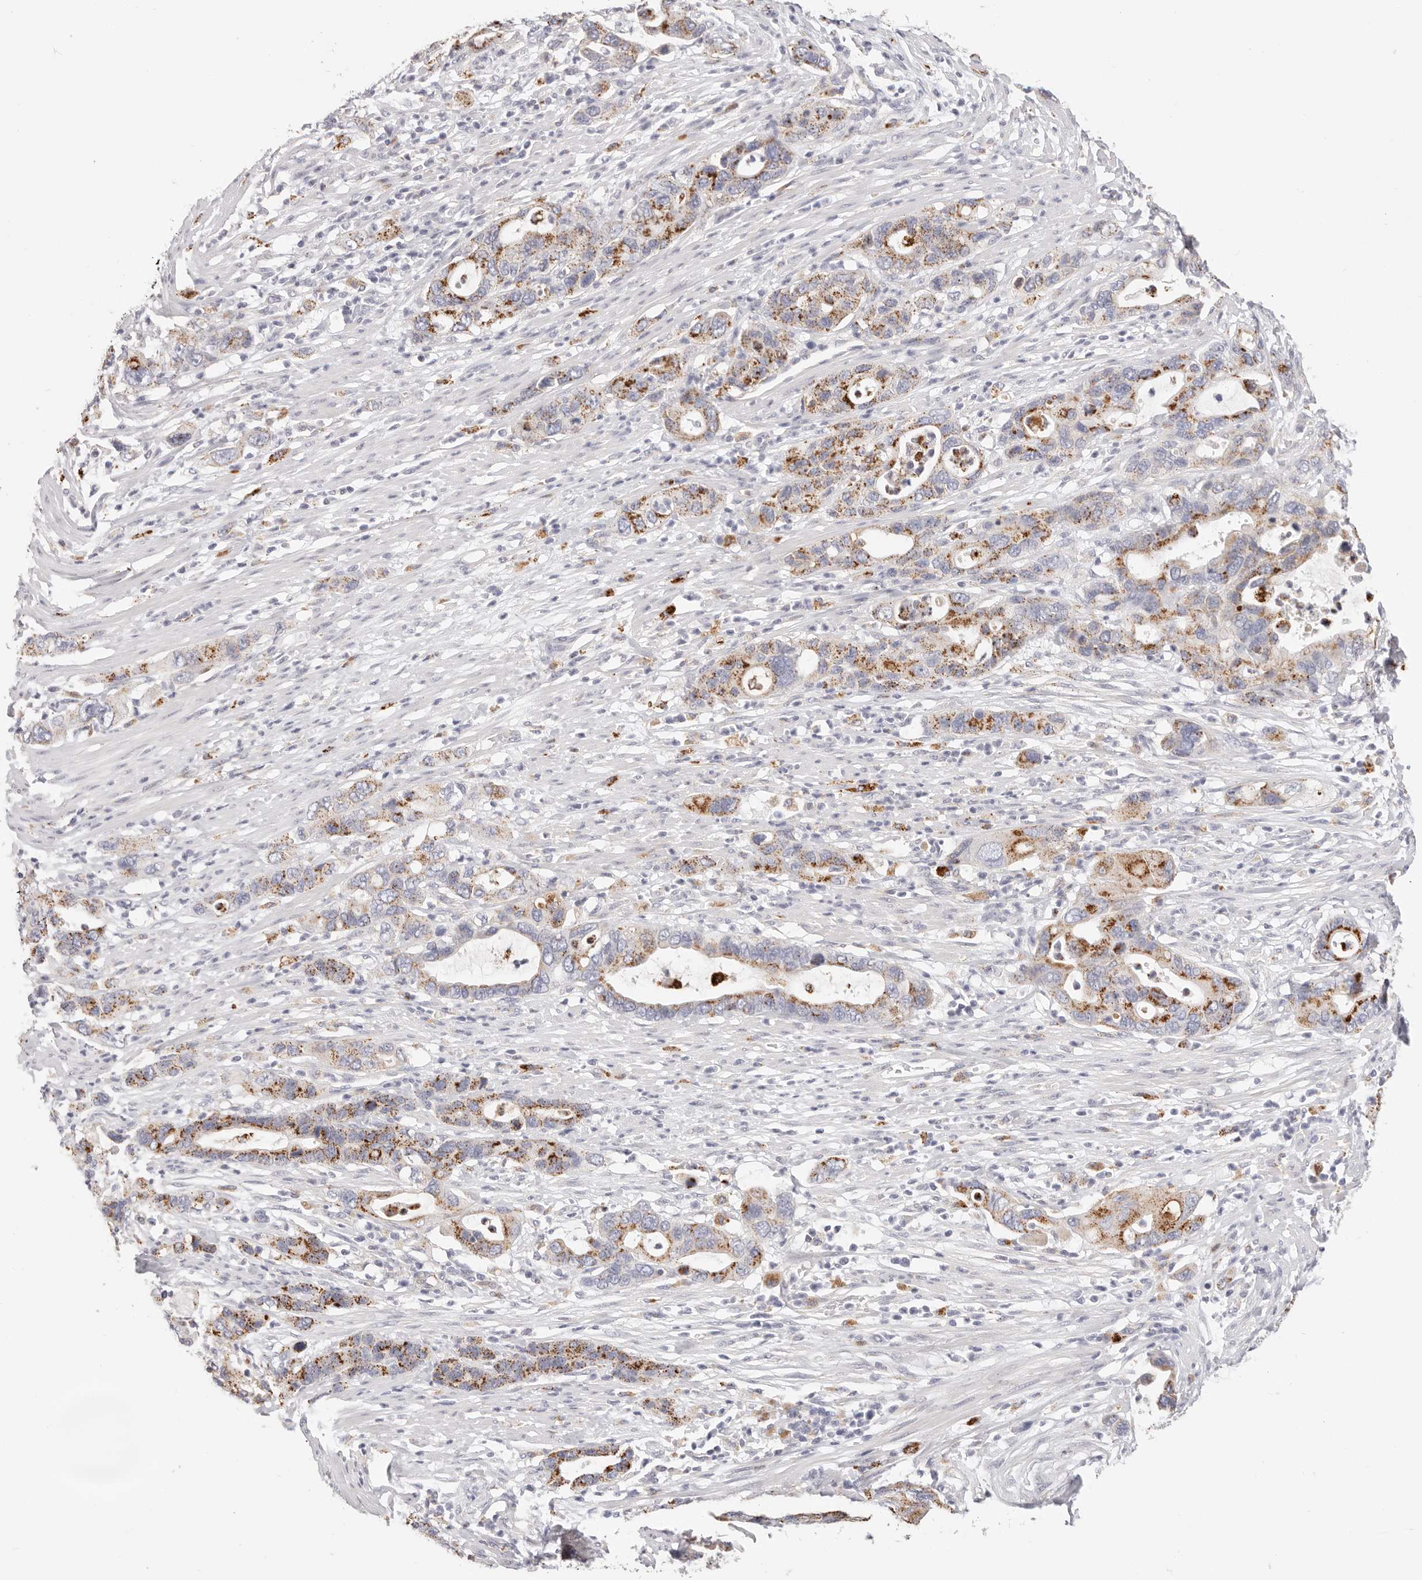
{"staining": {"intensity": "moderate", "quantity": "25%-75%", "location": "cytoplasmic/membranous"}, "tissue": "pancreatic cancer", "cell_type": "Tumor cells", "image_type": "cancer", "snomed": [{"axis": "morphology", "description": "Adenocarcinoma, NOS"}, {"axis": "topography", "description": "Pancreas"}], "caption": "Immunohistochemical staining of pancreatic cancer displays medium levels of moderate cytoplasmic/membranous protein positivity in approximately 25%-75% of tumor cells.", "gene": "STKLD1", "patient": {"sex": "female", "age": 71}}